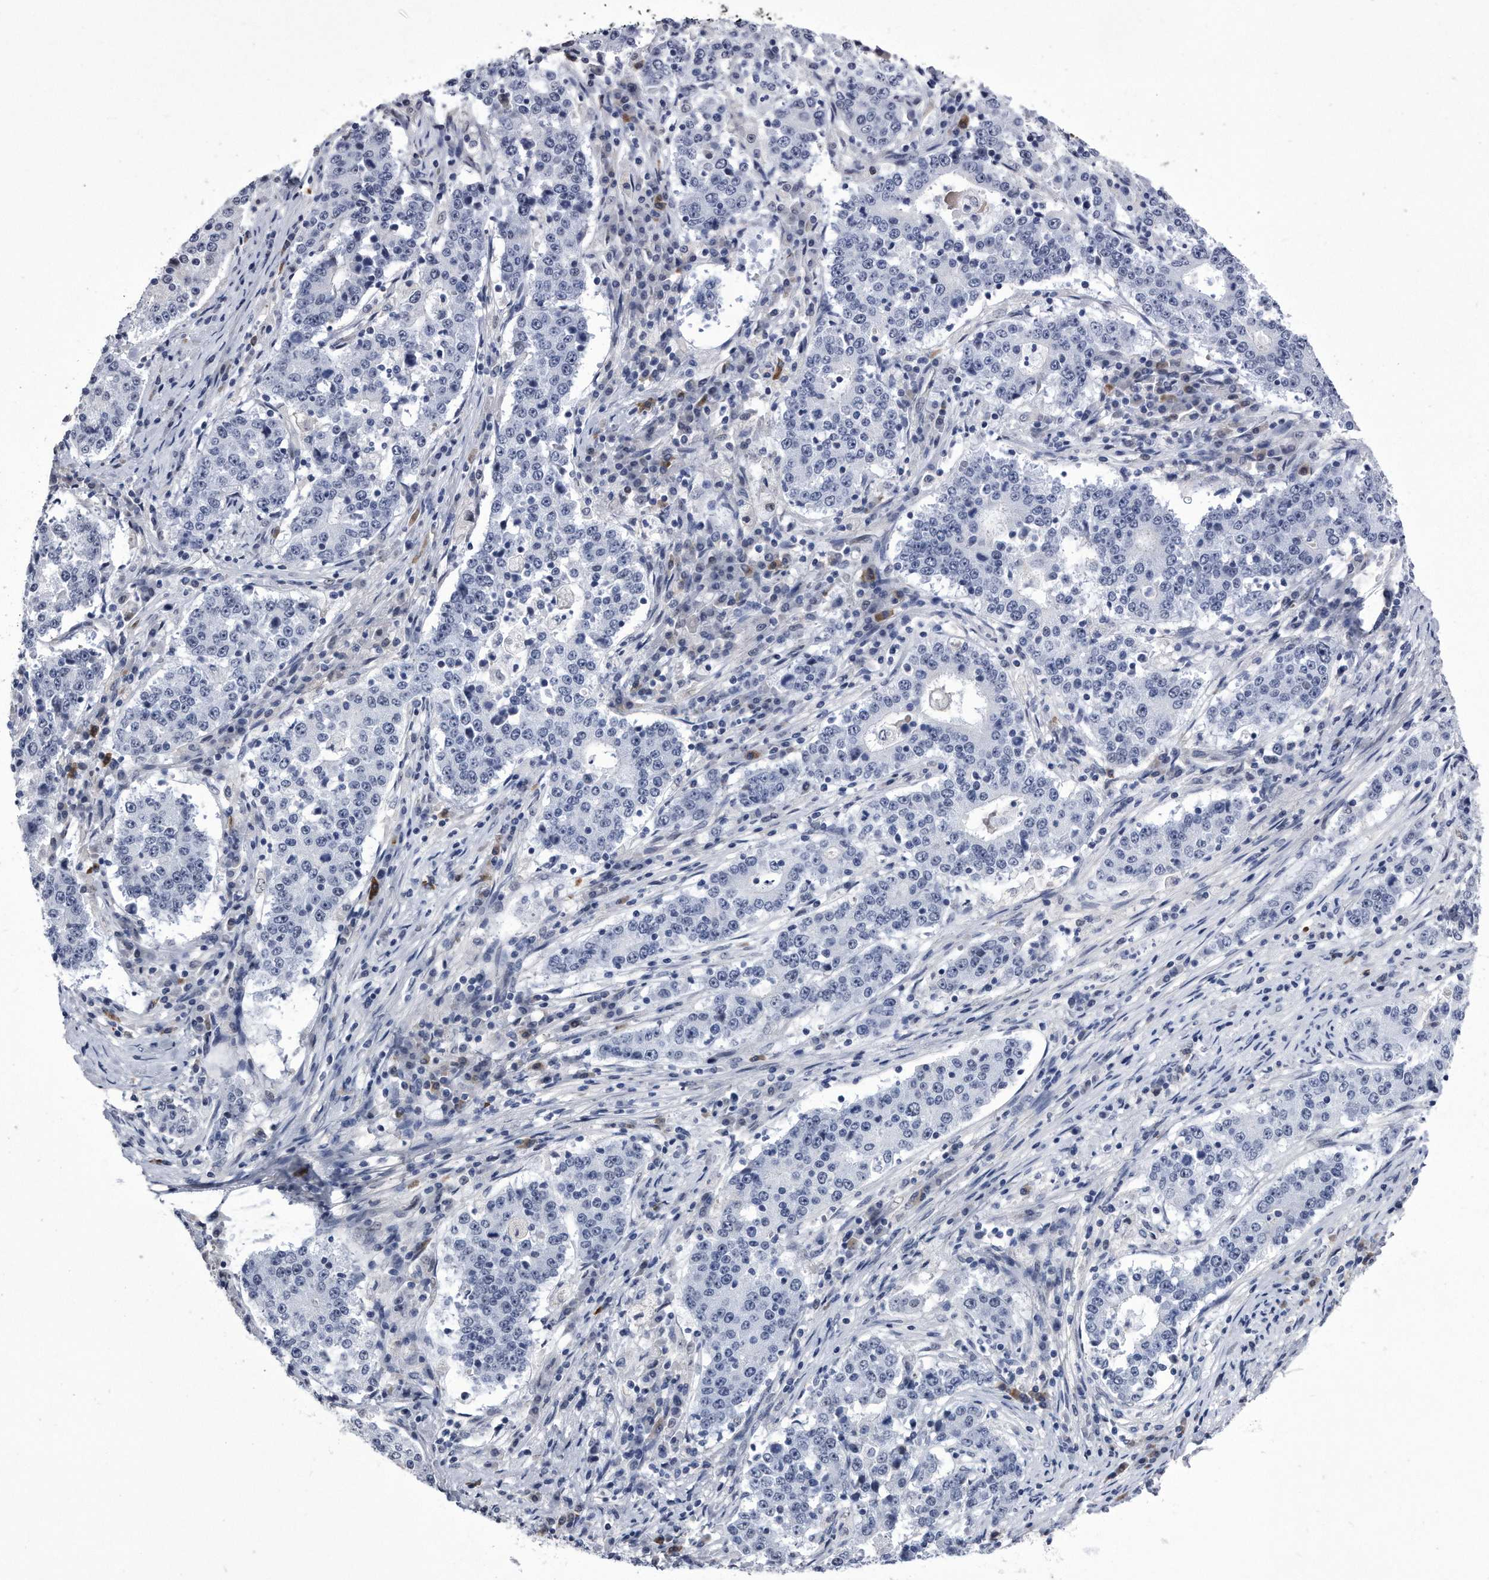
{"staining": {"intensity": "negative", "quantity": "none", "location": "none"}, "tissue": "stomach cancer", "cell_type": "Tumor cells", "image_type": "cancer", "snomed": [{"axis": "morphology", "description": "Adenocarcinoma, NOS"}, {"axis": "topography", "description": "Stomach"}], "caption": "Human adenocarcinoma (stomach) stained for a protein using immunohistochemistry reveals no staining in tumor cells.", "gene": "KCTD8", "patient": {"sex": "male", "age": 59}}